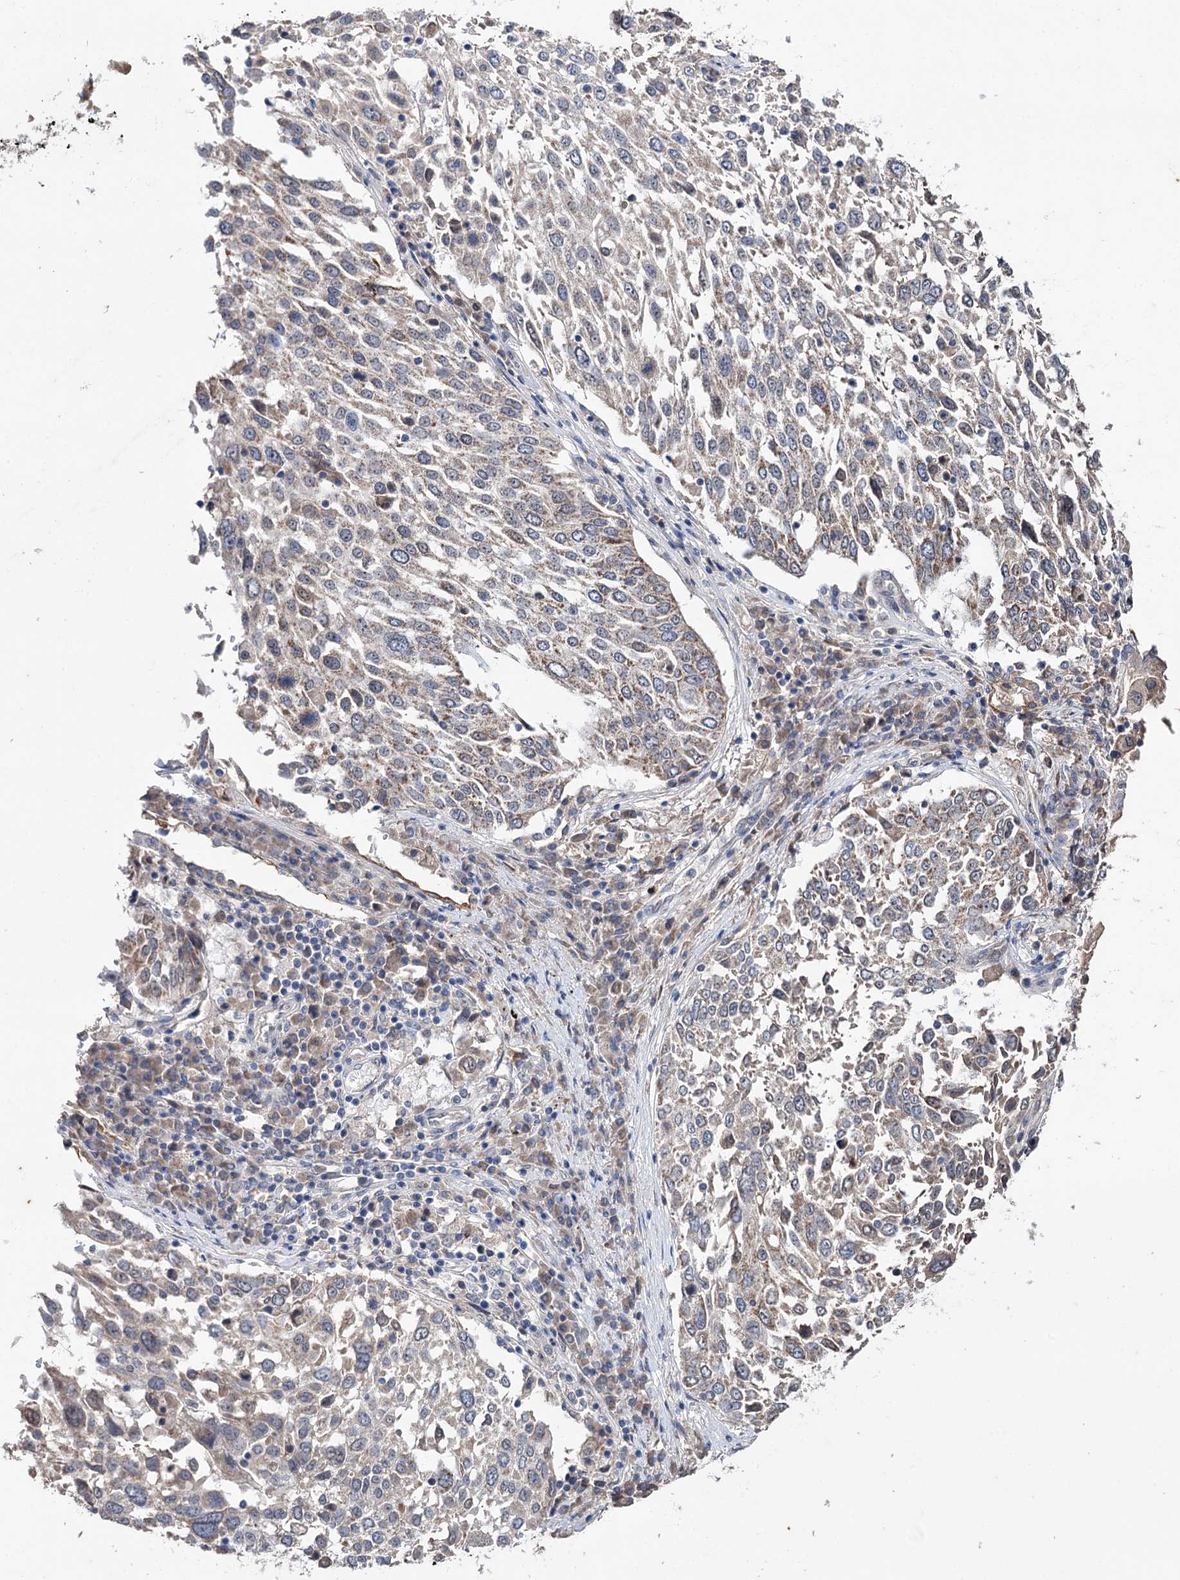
{"staining": {"intensity": "weak", "quantity": ">75%", "location": "cytoplasmic/membranous"}, "tissue": "lung cancer", "cell_type": "Tumor cells", "image_type": "cancer", "snomed": [{"axis": "morphology", "description": "Squamous cell carcinoma, NOS"}, {"axis": "topography", "description": "Lung"}], "caption": "Tumor cells display low levels of weak cytoplasmic/membranous staining in about >75% of cells in human lung cancer.", "gene": "CLPB", "patient": {"sex": "male", "age": 65}}